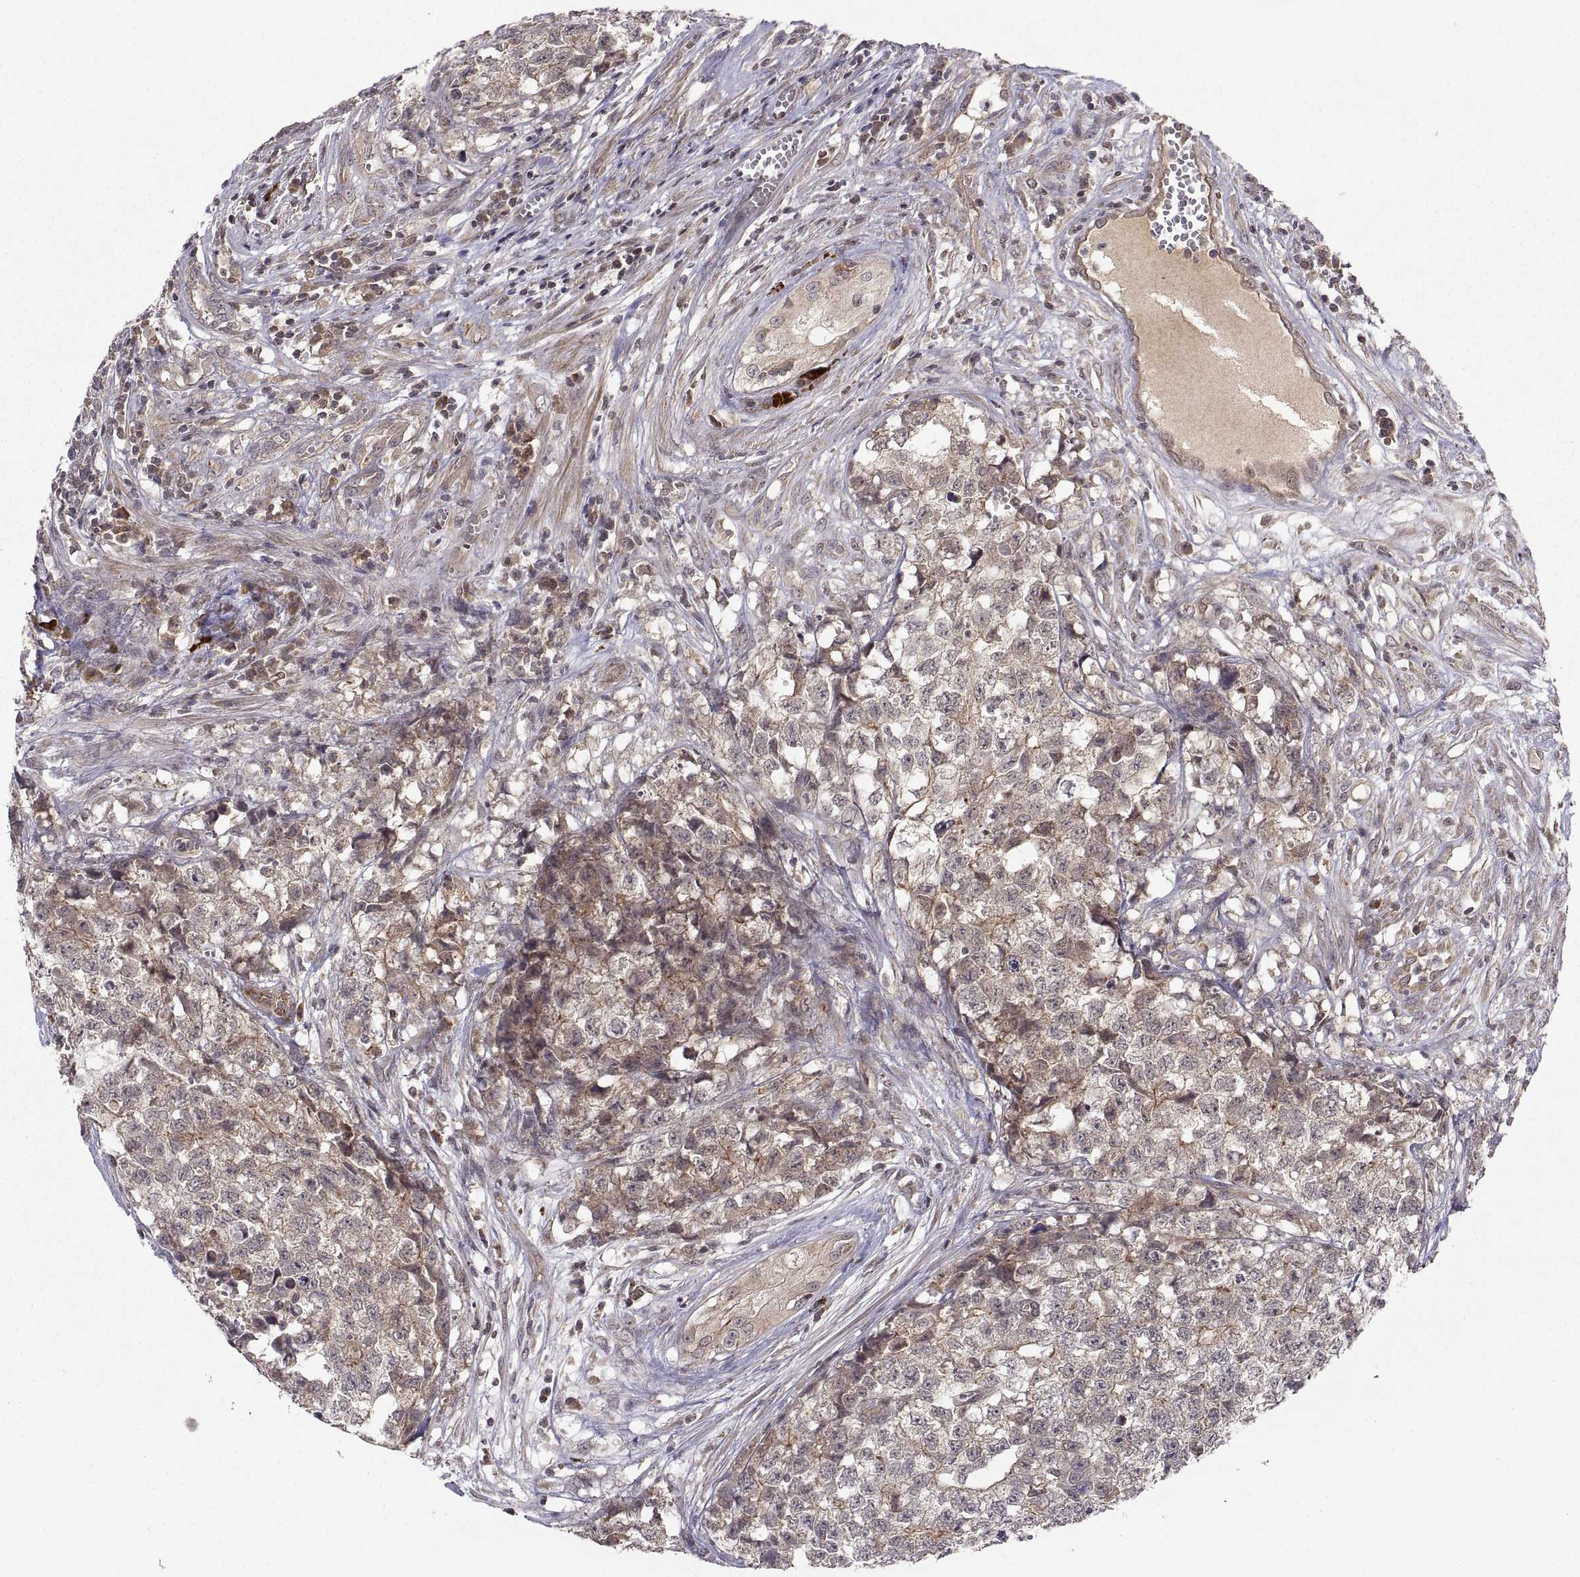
{"staining": {"intensity": "moderate", "quantity": "<25%", "location": "cytoplasmic/membranous"}, "tissue": "testis cancer", "cell_type": "Tumor cells", "image_type": "cancer", "snomed": [{"axis": "morphology", "description": "Seminoma, NOS"}, {"axis": "morphology", "description": "Carcinoma, Embryonal, NOS"}, {"axis": "topography", "description": "Testis"}], "caption": "Testis seminoma stained with immunohistochemistry (IHC) shows moderate cytoplasmic/membranous positivity in about <25% of tumor cells.", "gene": "ABL2", "patient": {"sex": "male", "age": 22}}